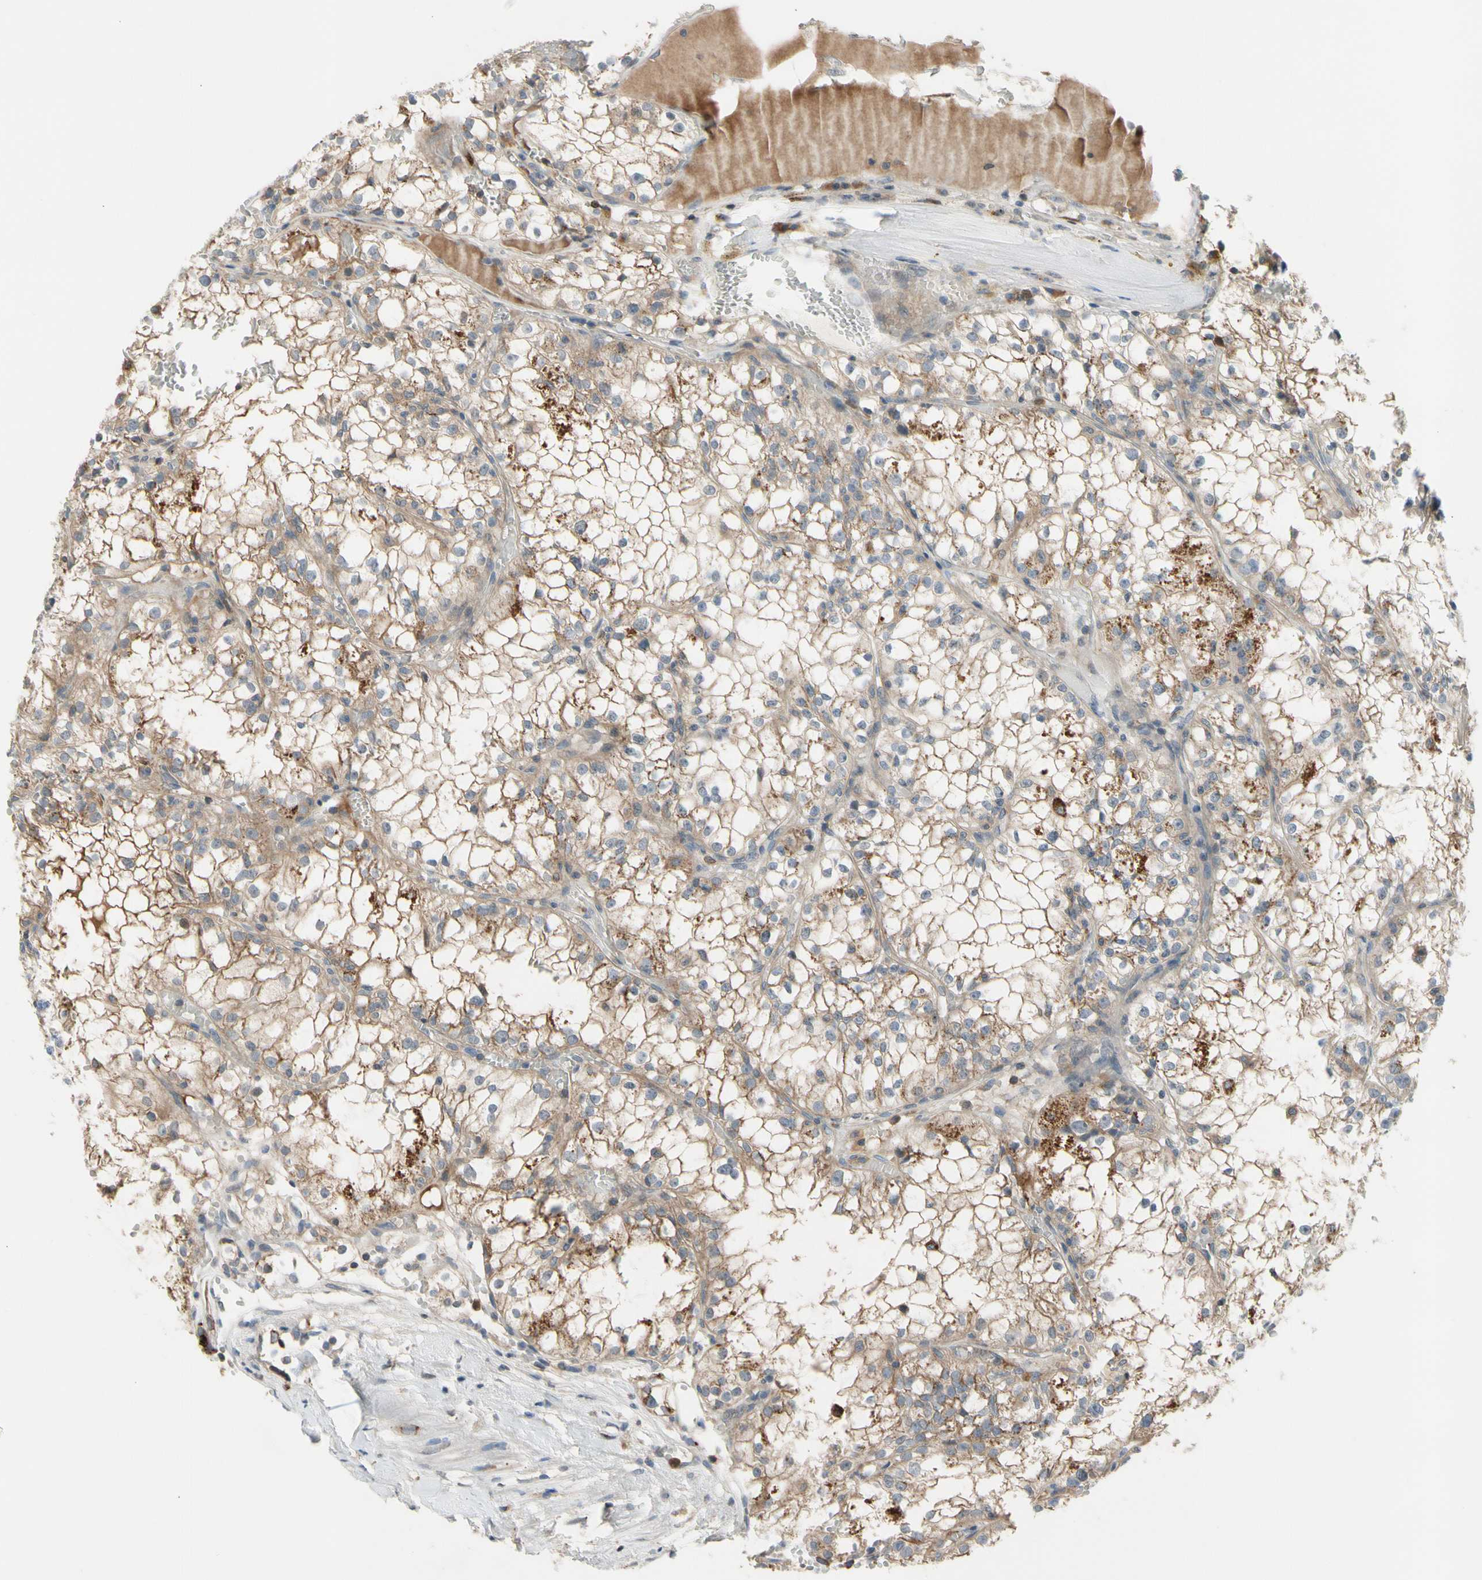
{"staining": {"intensity": "weak", "quantity": "25%-75%", "location": "cytoplasmic/membranous"}, "tissue": "renal cancer", "cell_type": "Tumor cells", "image_type": "cancer", "snomed": [{"axis": "morphology", "description": "Adenocarcinoma, NOS"}, {"axis": "topography", "description": "Kidney"}], "caption": "A brown stain labels weak cytoplasmic/membranous staining of a protein in adenocarcinoma (renal) tumor cells.", "gene": "GALNT5", "patient": {"sex": "male", "age": 56}}